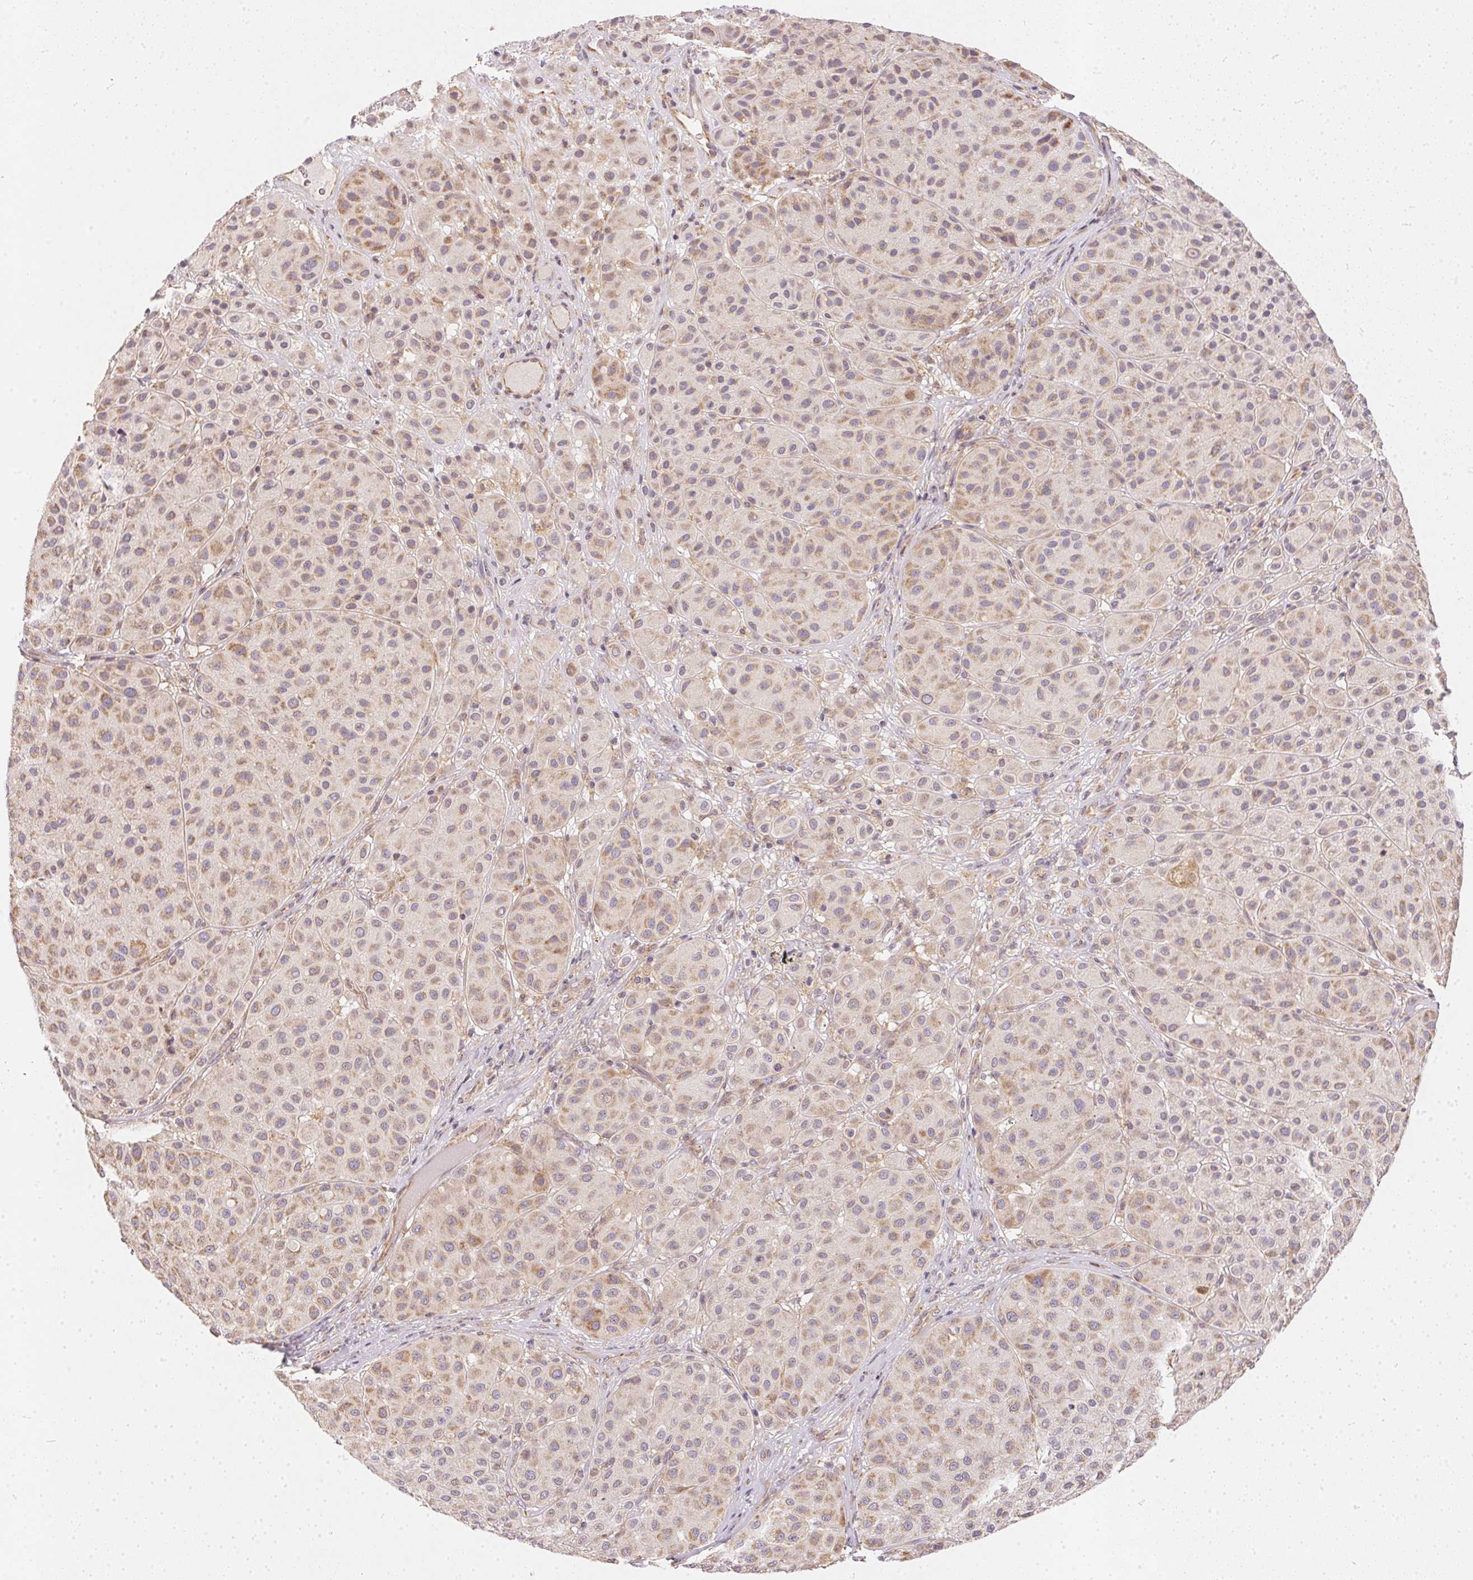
{"staining": {"intensity": "weak", "quantity": "25%-75%", "location": "cytoplasmic/membranous"}, "tissue": "melanoma", "cell_type": "Tumor cells", "image_type": "cancer", "snomed": [{"axis": "morphology", "description": "Malignant melanoma, Metastatic site"}, {"axis": "topography", "description": "Smooth muscle"}], "caption": "Human malignant melanoma (metastatic site) stained with a brown dye exhibits weak cytoplasmic/membranous positive staining in about 25%-75% of tumor cells.", "gene": "VWA5B2", "patient": {"sex": "male", "age": 41}}